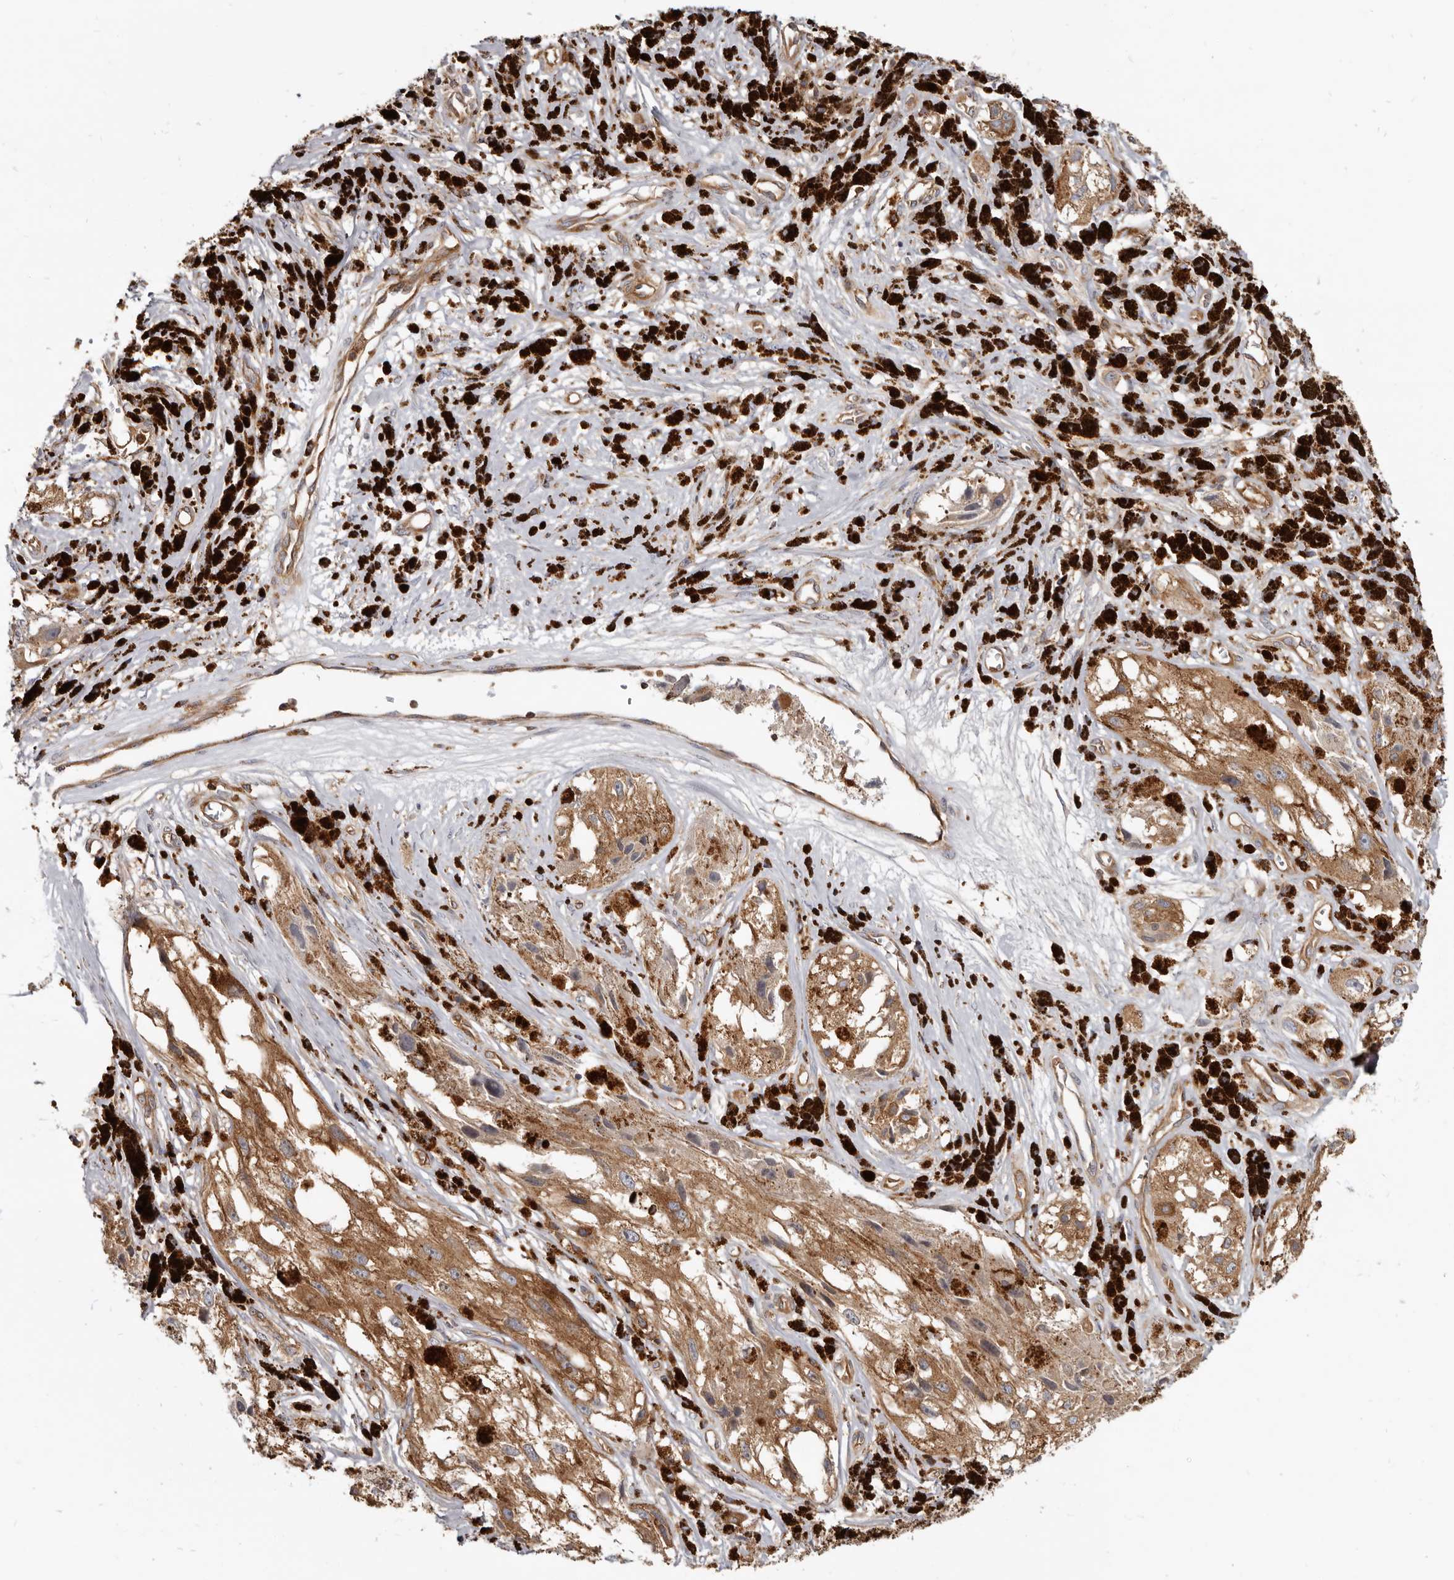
{"staining": {"intensity": "negative", "quantity": "none", "location": "none"}, "tissue": "melanoma", "cell_type": "Tumor cells", "image_type": "cancer", "snomed": [{"axis": "morphology", "description": "Malignant melanoma, NOS"}, {"axis": "topography", "description": "Skin"}], "caption": "Human malignant melanoma stained for a protein using IHC demonstrates no staining in tumor cells.", "gene": "CBL", "patient": {"sex": "male", "age": 88}}